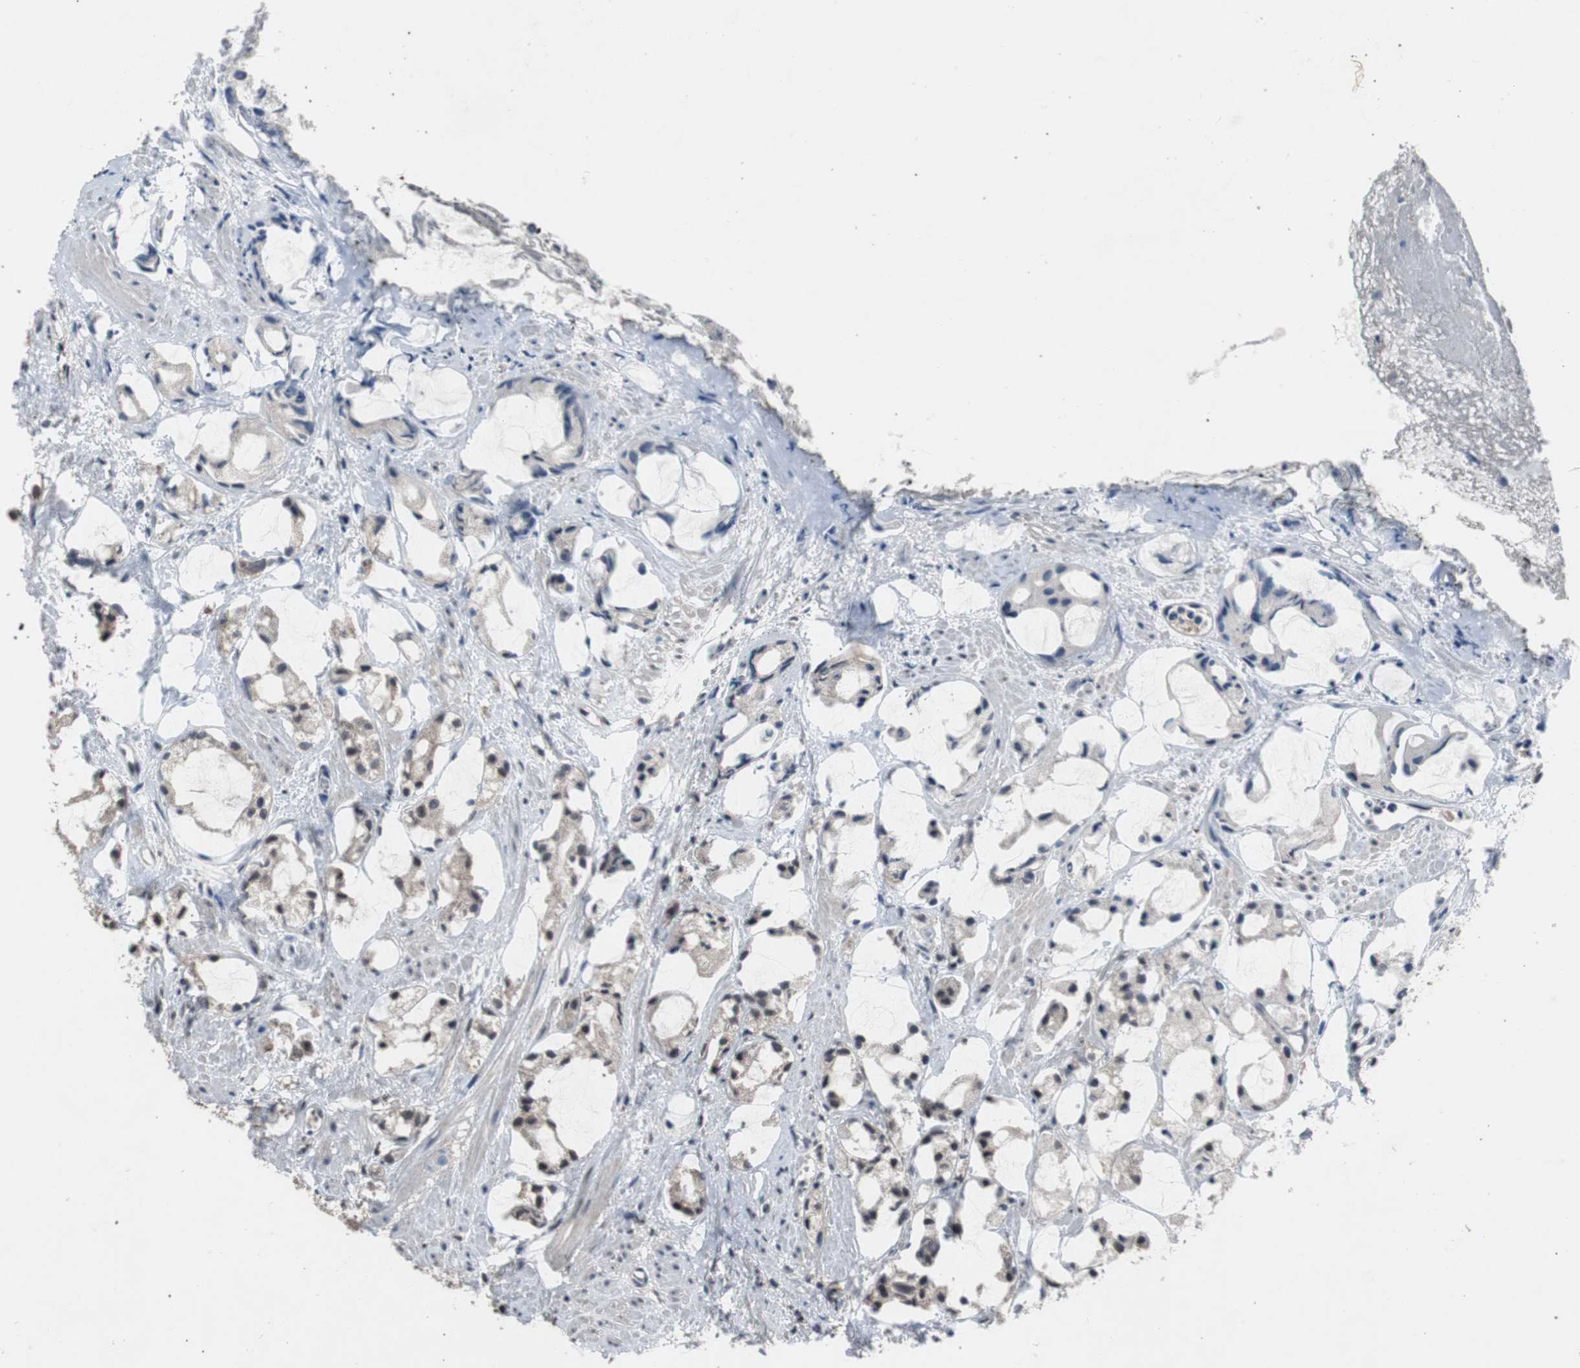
{"staining": {"intensity": "weak", "quantity": ">75%", "location": "cytoplasmic/membranous"}, "tissue": "prostate cancer", "cell_type": "Tumor cells", "image_type": "cancer", "snomed": [{"axis": "morphology", "description": "Adenocarcinoma, High grade"}, {"axis": "topography", "description": "Prostate"}], "caption": "Adenocarcinoma (high-grade) (prostate) stained for a protein (brown) reveals weak cytoplasmic/membranous positive staining in approximately >75% of tumor cells.", "gene": "ZMPSTE24", "patient": {"sex": "male", "age": 85}}